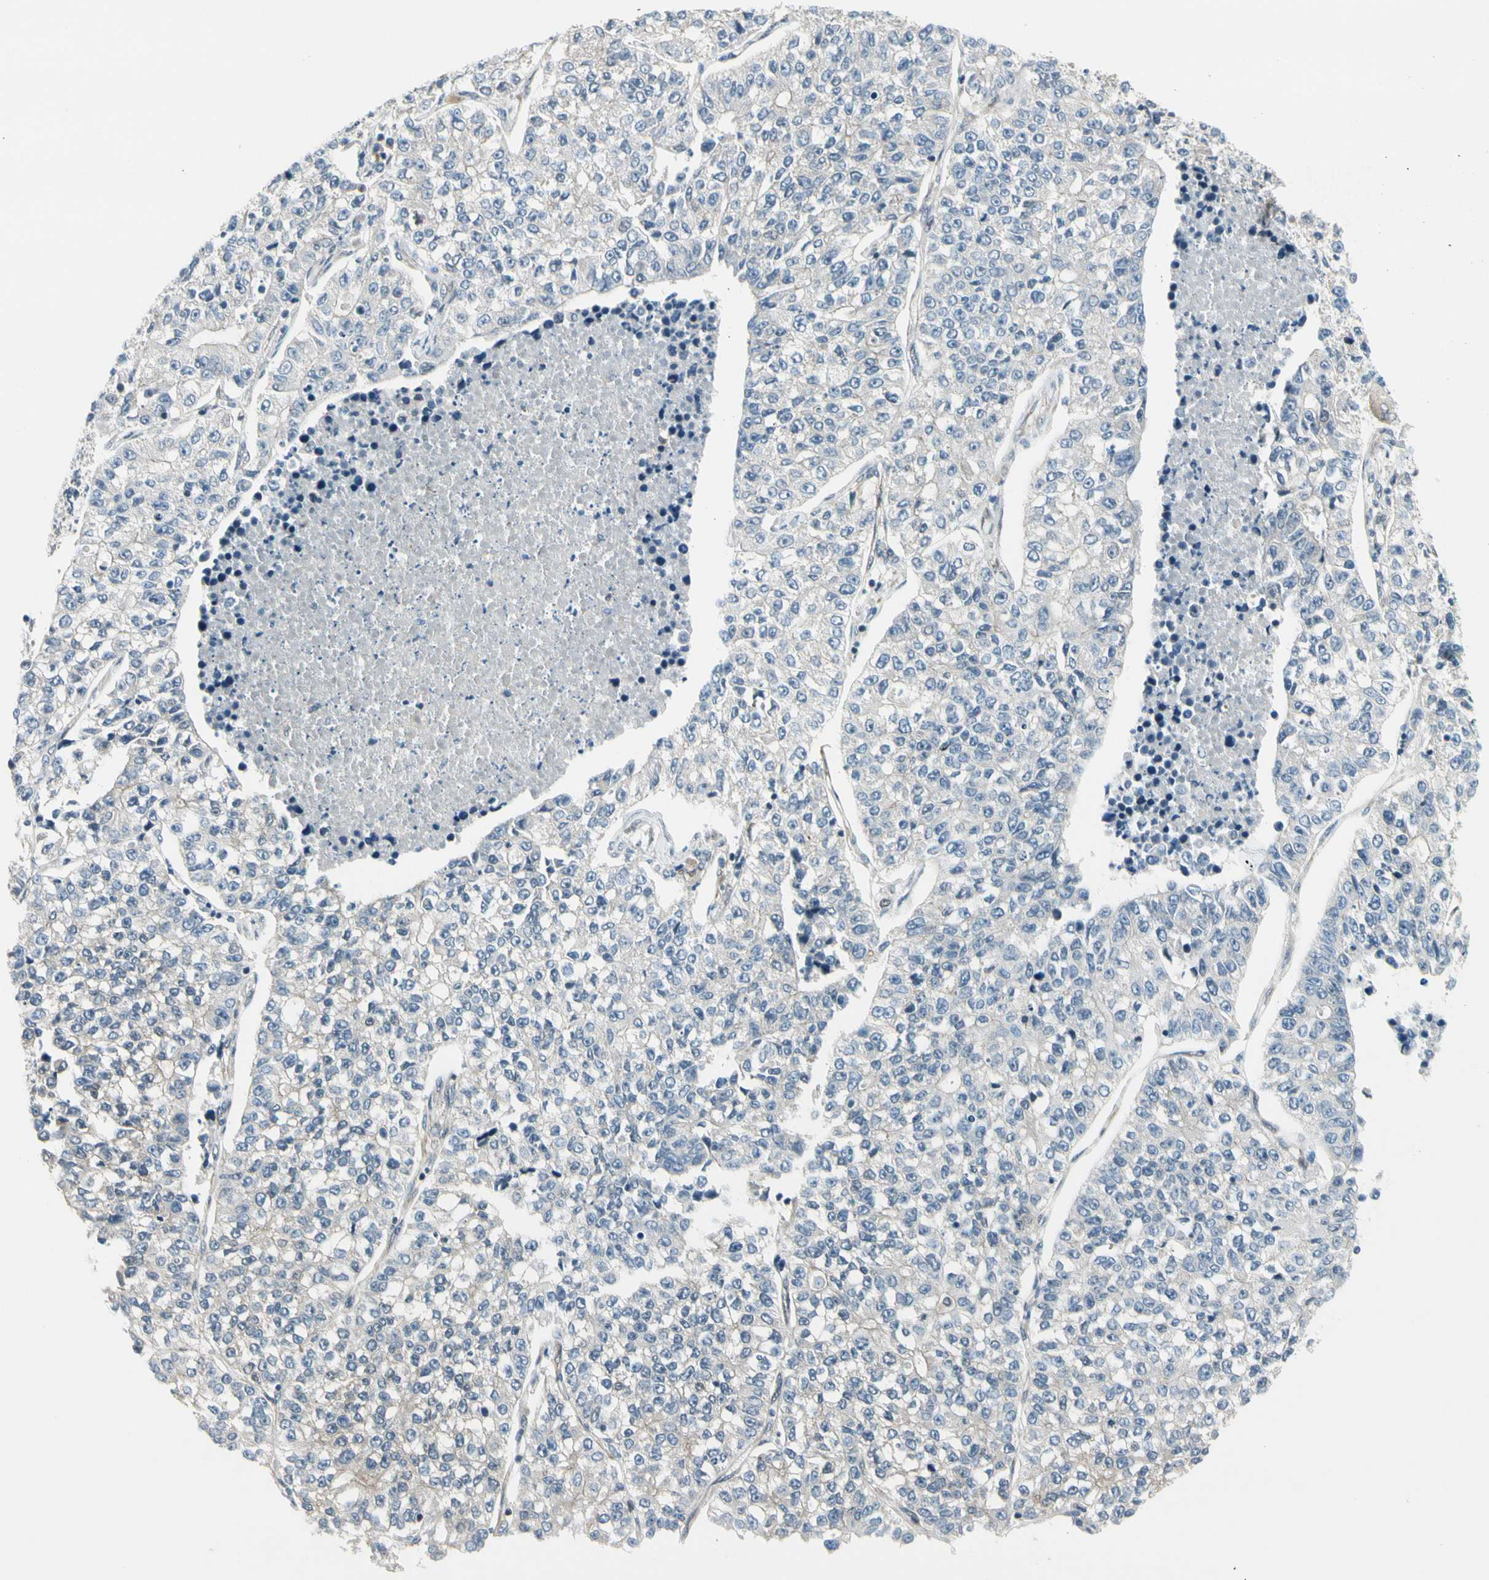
{"staining": {"intensity": "weak", "quantity": "<25%", "location": "cytoplasmic/membranous"}, "tissue": "lung cancer", "cell_type": "Tumor cells", "image_type": "cancer", "snomed": [{"axis": "morphology", "description": "Adenocarcinoma, NOS"}, {"axis": "topography", "description": "Lung"}], "caption": "DAB (3,3'-diaminobenzidine) immunohistochemical staining of human lung cancer (adenocarcinoma) demonstrates no significant positivity in tumor cells.", "gene": "SVBP", "patient": {"sex": "male", "age": 49}}